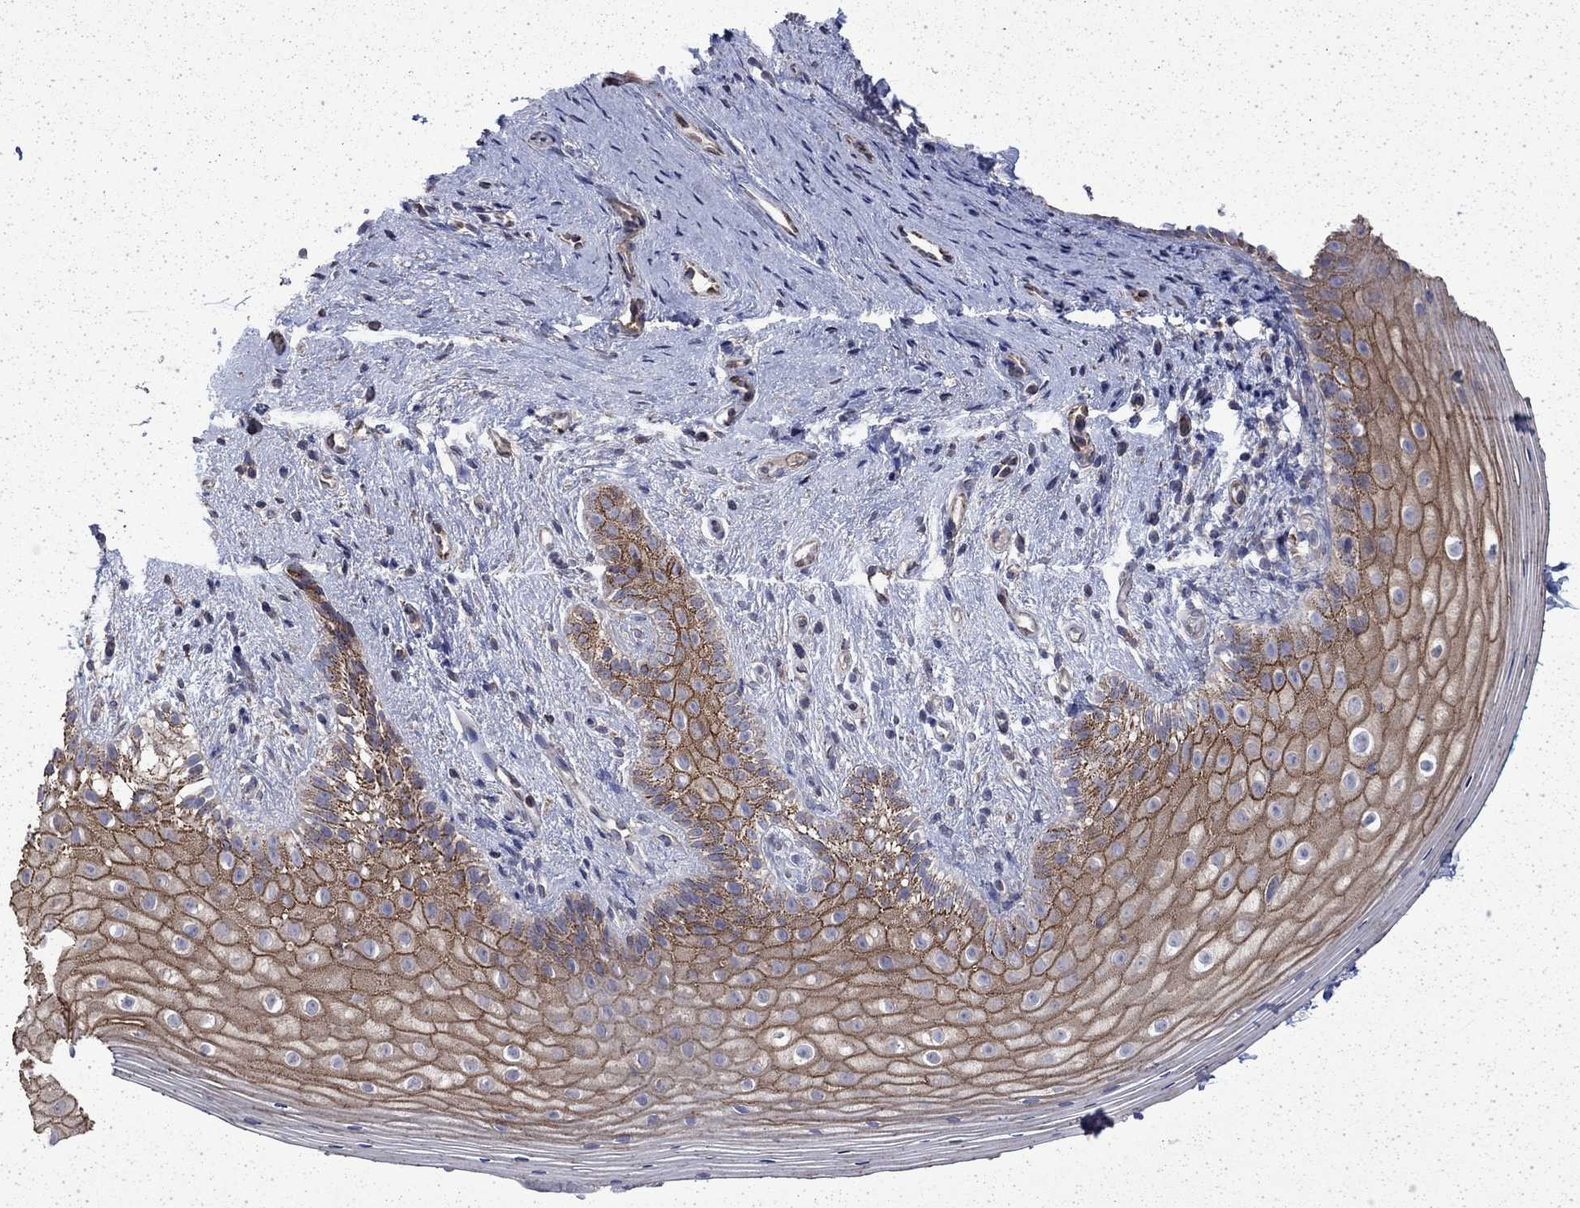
{"staining": {"intensity": "moderate", "quantity": ">75%", "location": "cytoplasmic/membranous"}, "tissue": "vagina", "cell_type": "Squamous epithelial cells", "image_type": "normal", "snomed": [{"axis": "morphology", "description": "Normal tissue, NOS"}, {"axis": "topography", "description": "Vagina"}], "caption": "A photomicrograph of vagina stained for a protein demonstrates moderate cytoplasmic/membranous brown staining in squamous epithelial cells.", "gene": "DTNA", "patient": {"sex": "female", "age": 47}}